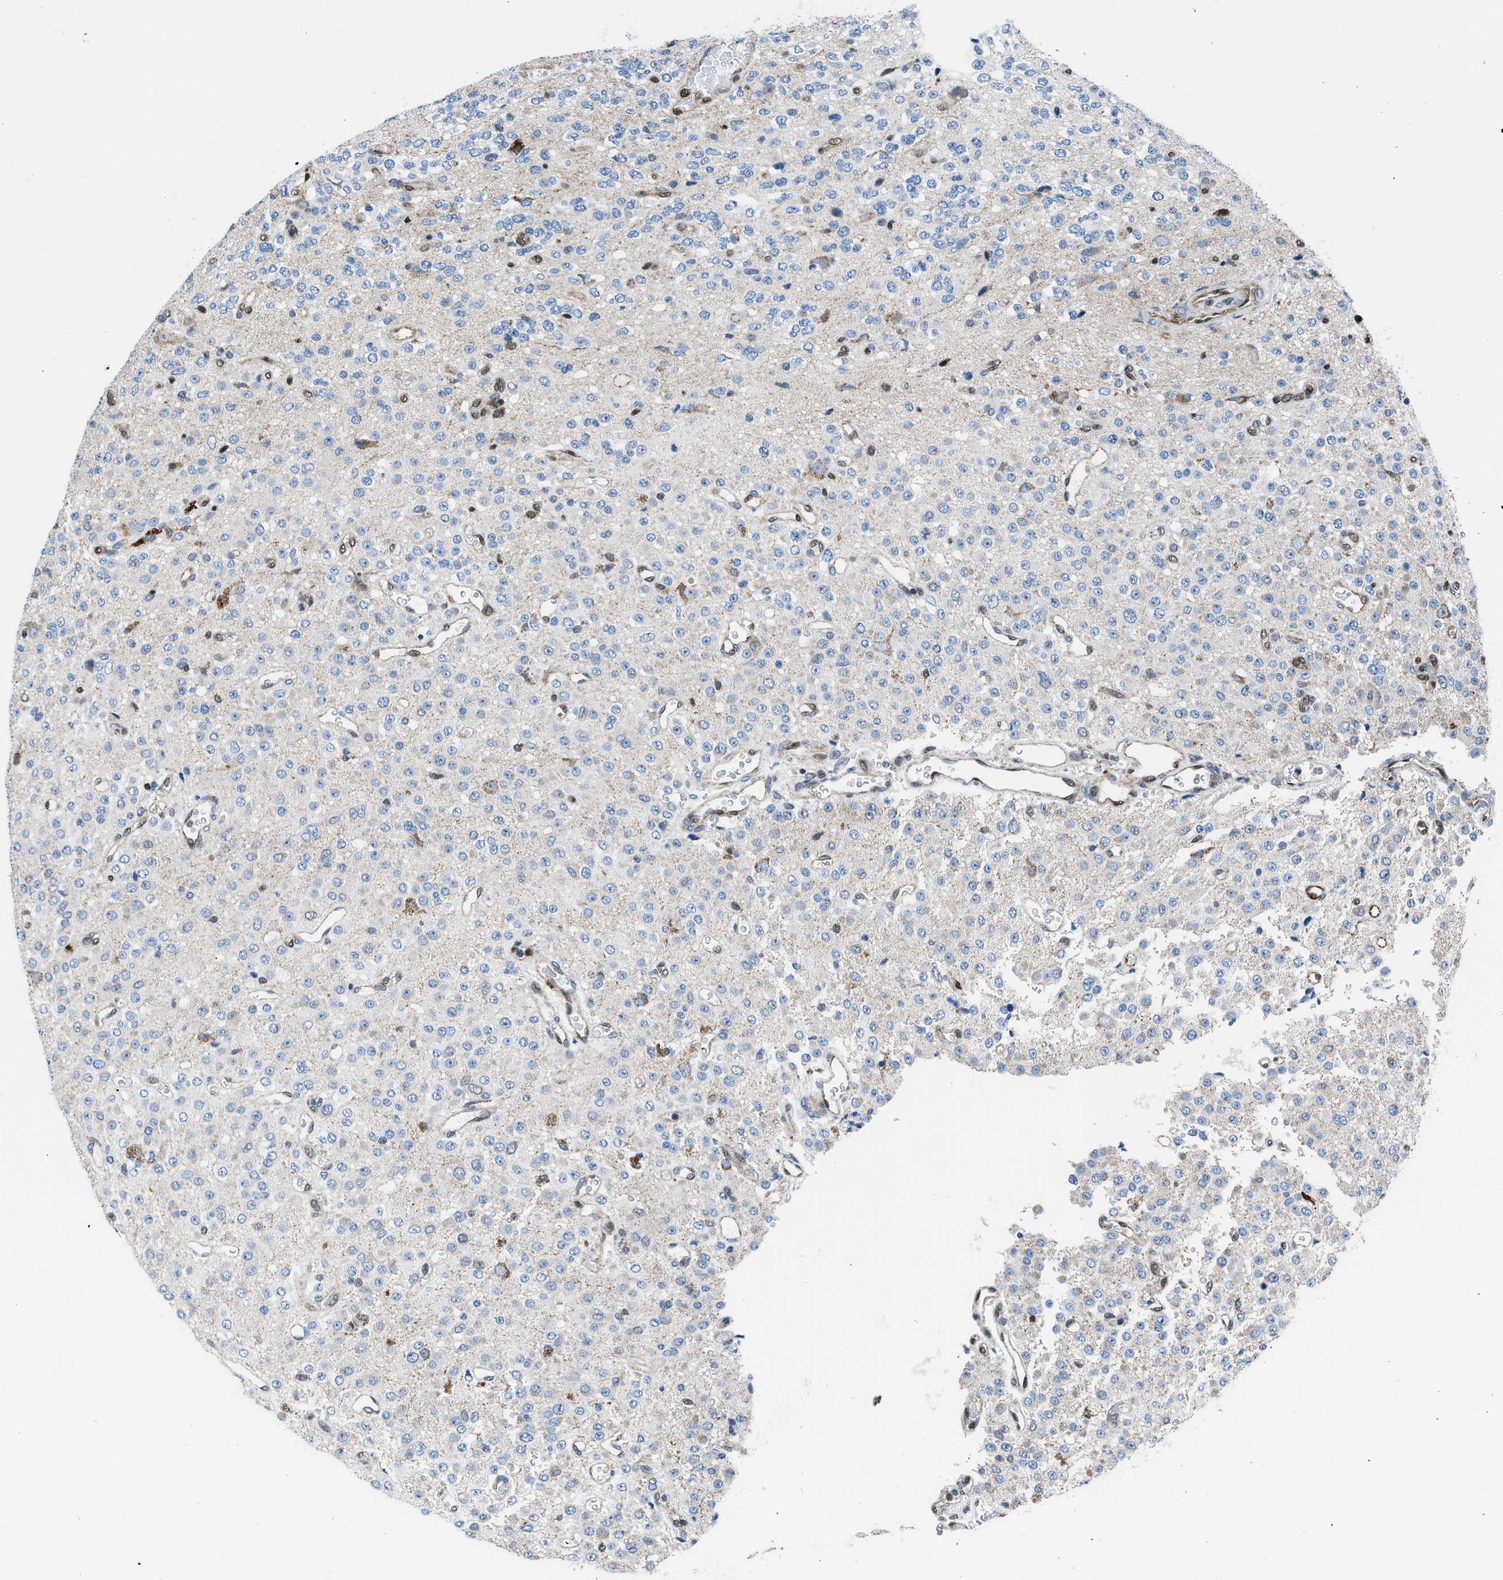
{"staining": {"intensity": "negative", "quantity": "none", "location": "none"}, "tissue": "glioma", "cell_type": "Tumor cells", "image_type": "cancer", "snomed": [{"axis": "morphology", "description": "Glioma, malignant, Low grade"}, {"axis": "topography", "description": "Brain"}], "caption": "This is an immunohistochemistry micrograph of glioma. There is no expression in tumor cells.", "gene": "LMO2", "patient": {"sex": "male", "age": 38}}